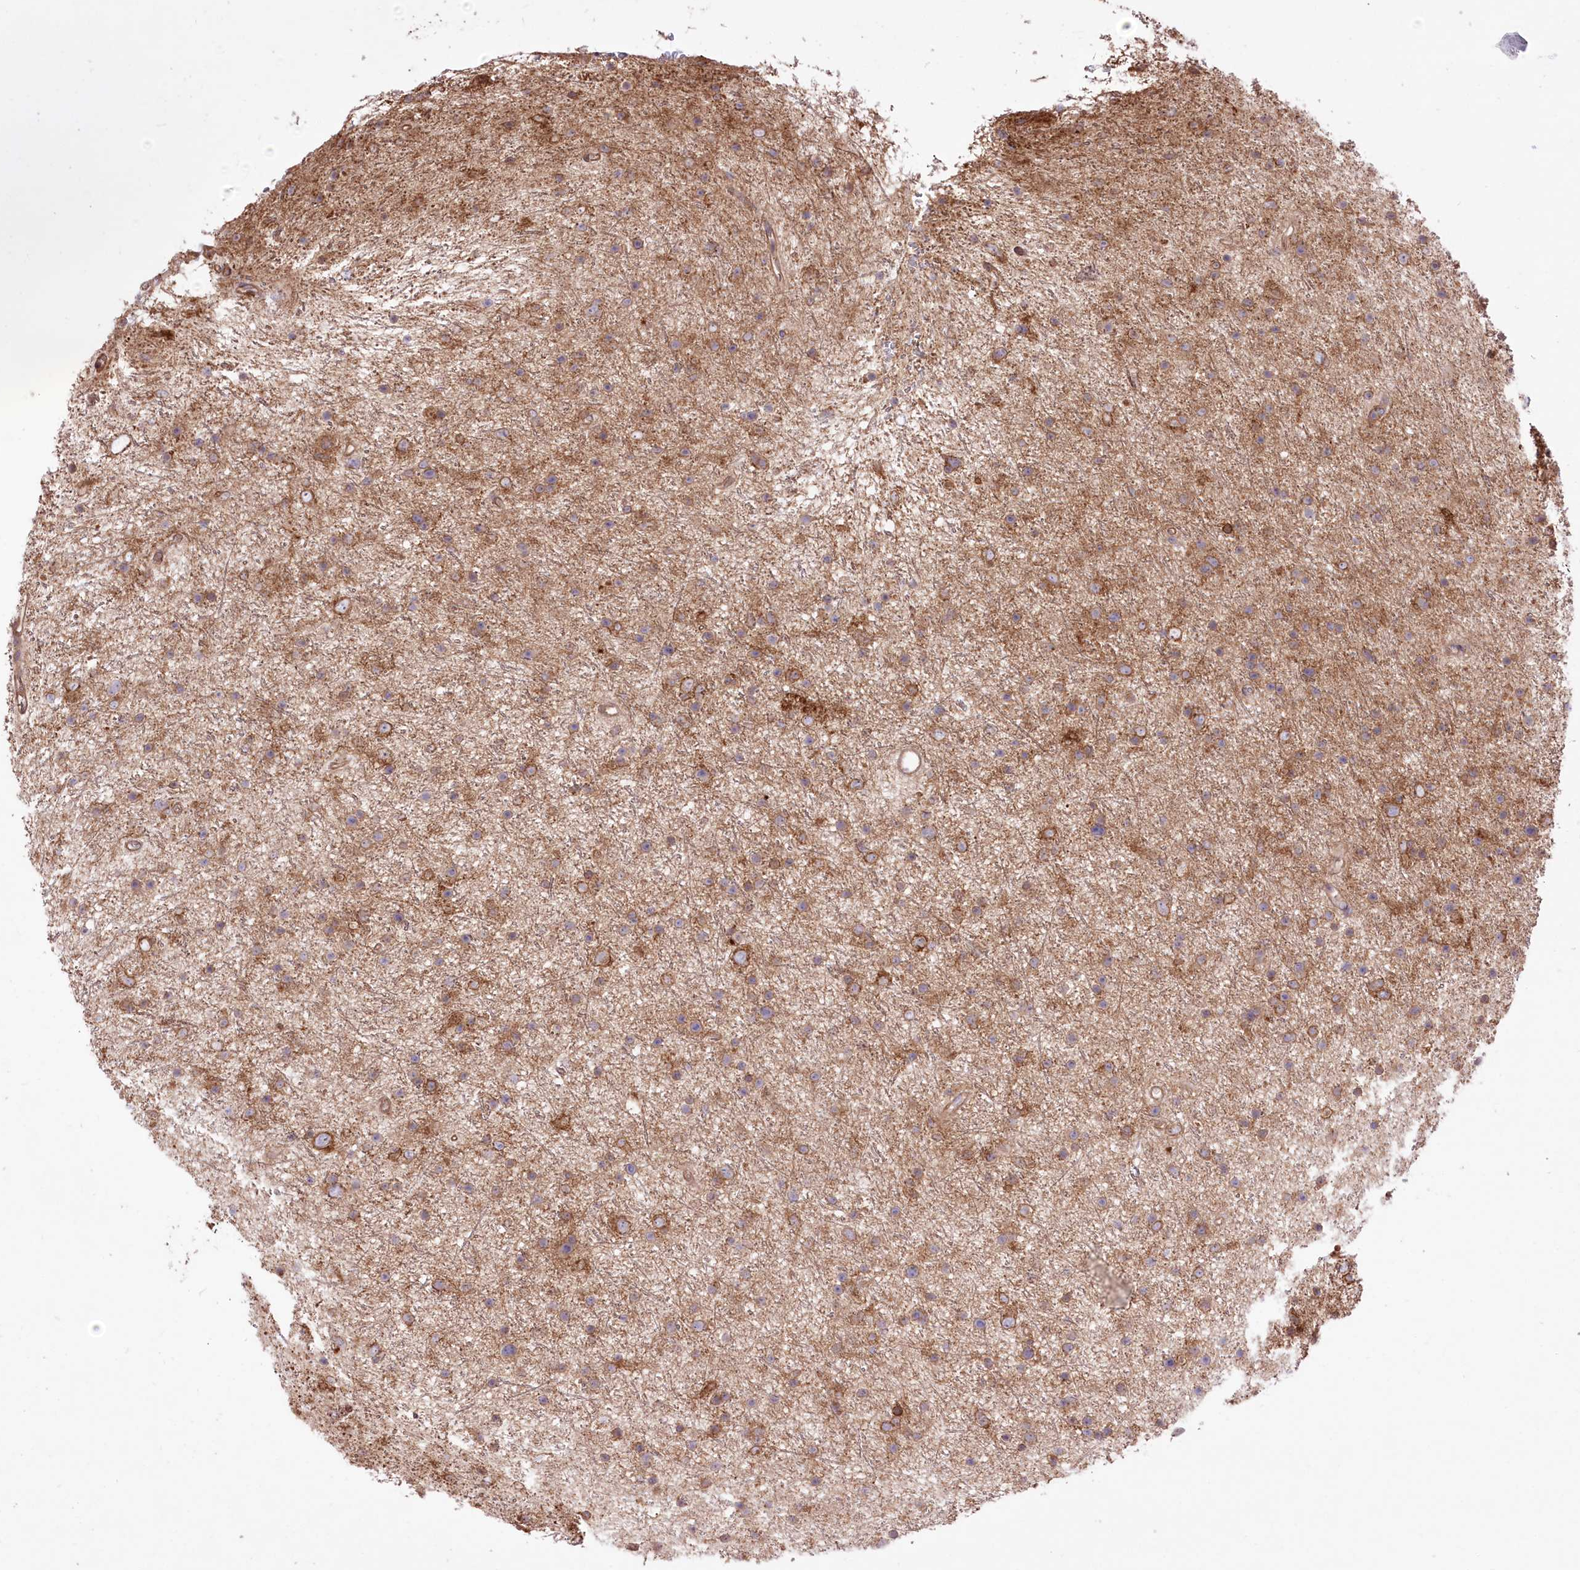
{"staining": {"intensity": "moderate", "quantity": "25%-75%", "location": "cytoplasmic/membranous"}, "tissue": "glioma", "cell_type": "Tumor cells", "image_type": "cancer", "snomed": [{"axis": "morphology", "description": "Glioma, malignant, Low grade"}, {"axis": "topography", "description": "Cerebral cortex"}], "caption": "Glioma stained with a brown dye displays moderate cytoplasmic/membranous positive positivity in approximately 25%-75% of tumor cells.", "gene": "XYLB", "patient": {"sex": "female", "age": 39}}